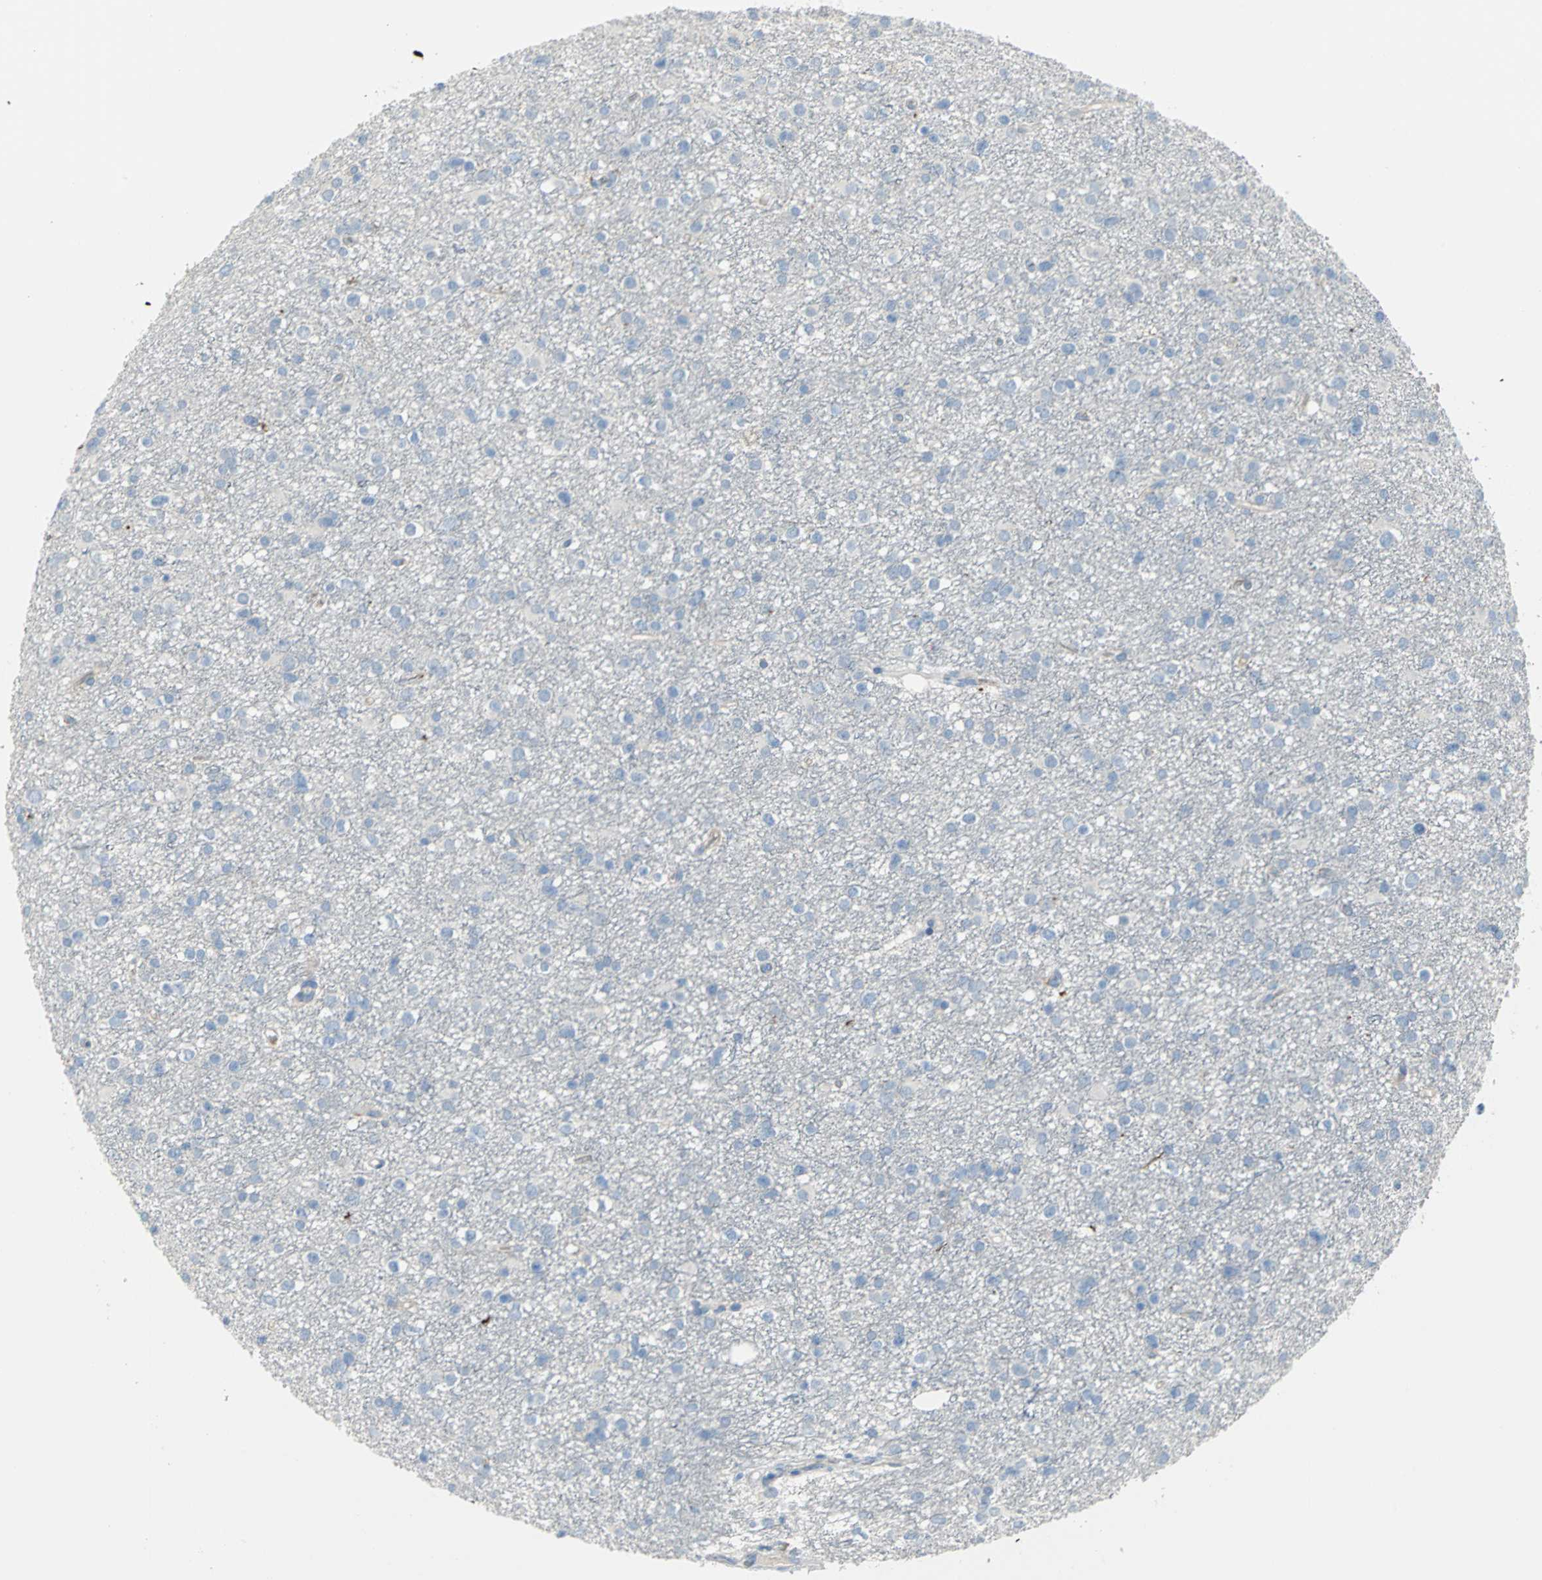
{"staining": {"intensity": "strong", "quantity": "25%-75%", "location": "cytoplasmic/membranous"}, "tissue": "glioma", "cell_type": "Tumor cells", "image_type": "cancer", "snomed": [{"axis": "morphology", "description": "Glioma, malignant, Low grade"}, {"axis": "topography", "description": "Brain"}], "caption": "Immunohistochemistry image of neoplastic tissue: malignant low-grade glioma stained using immunohistochemistry (IHC) displays high levels of strong protein expression localized specifically in the cytoplasmic/membranous of tumor cells, appearing as a cytoplasmic/membranous brown color.", "gene": "ALOX15", "patient": {"sex": "male", "age": 42}}